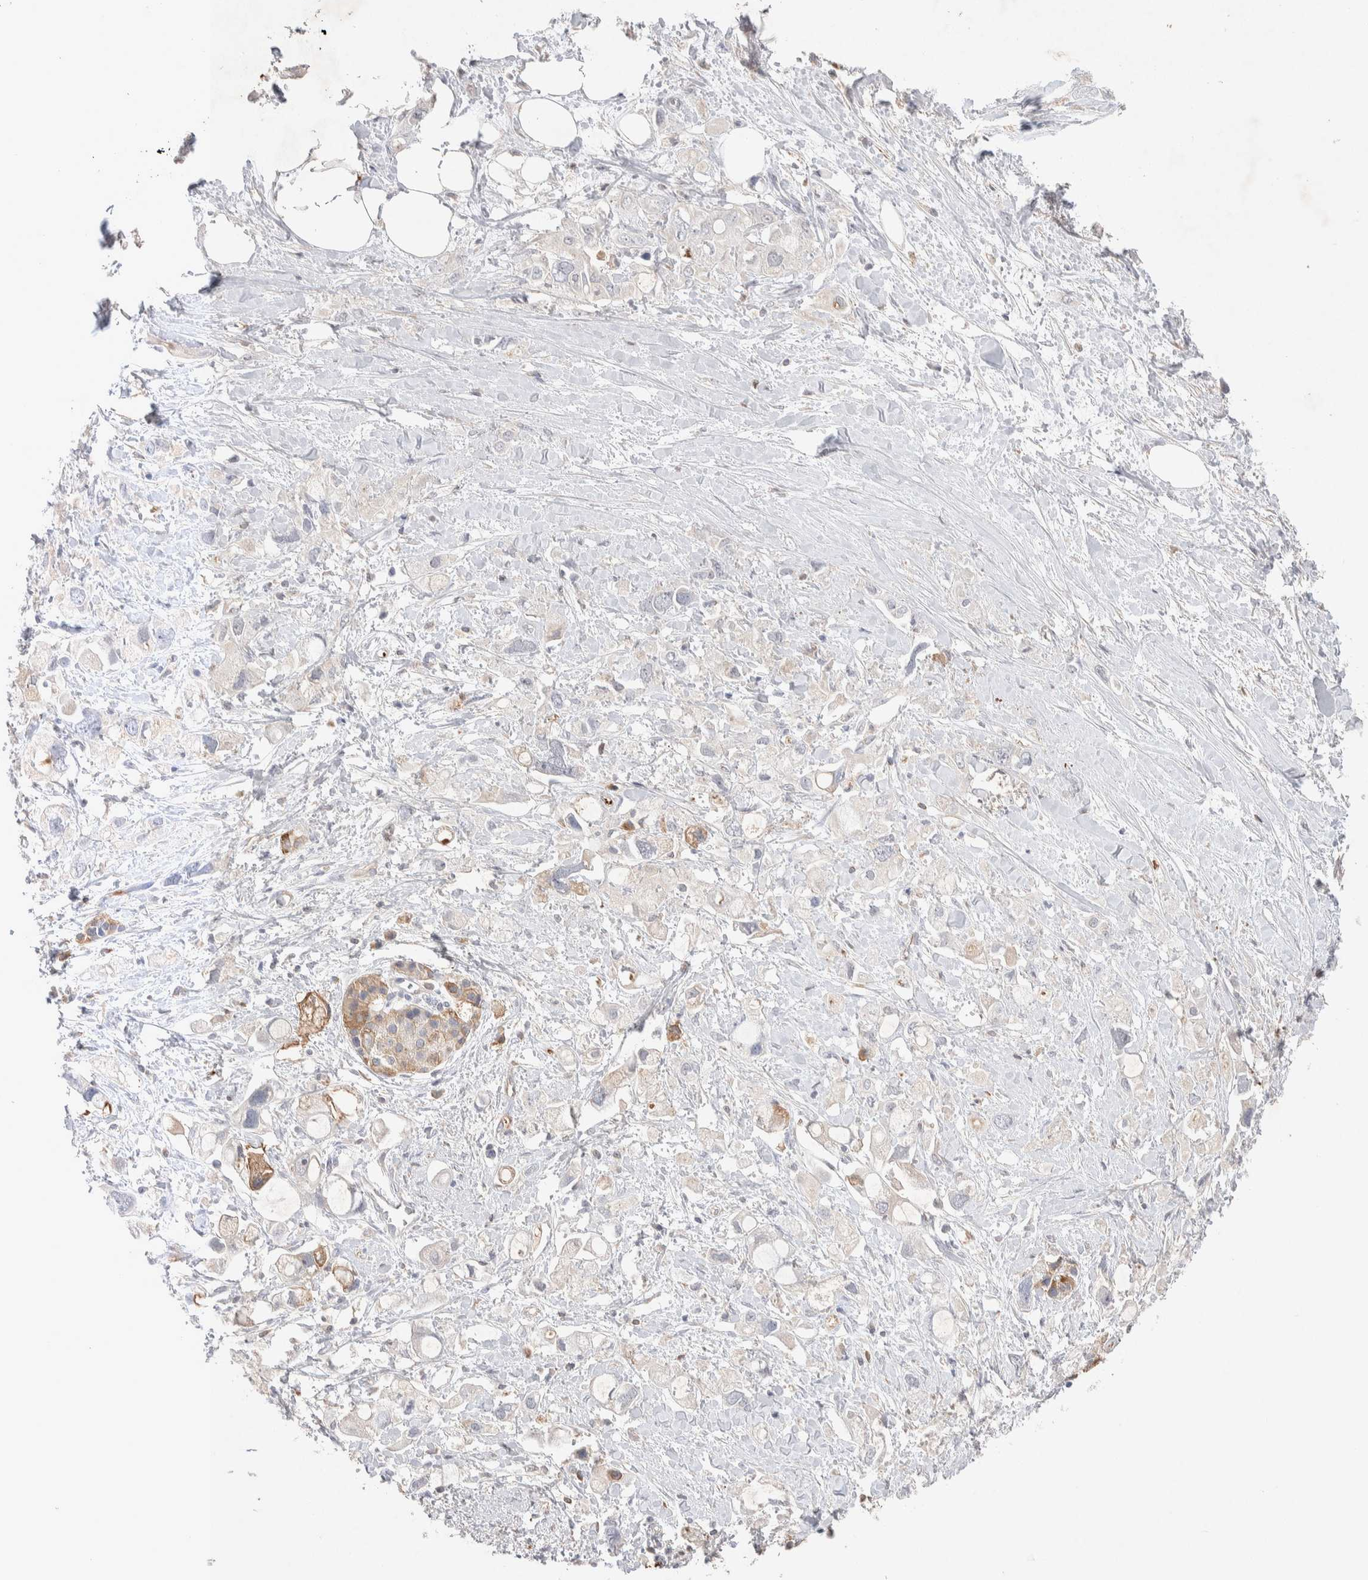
{"staining": {"intensity": "negative", "quantity": "none", "location": "none"}, "tissue": "pancreatic cancer", "cell_type": "Tumor cells", "image_type": "cancer", "snomed": [{"axis": "morphology", "description": "Adenocarcinoma, NOS"}, {"axis": "topography", "description": "Pancreas"}], "caption": "Image shows no protein expression in tumor cells of pancreatic cancer tissue.", "gene": "FFAR2", "patient": {"sex": "female", "age": 56}}